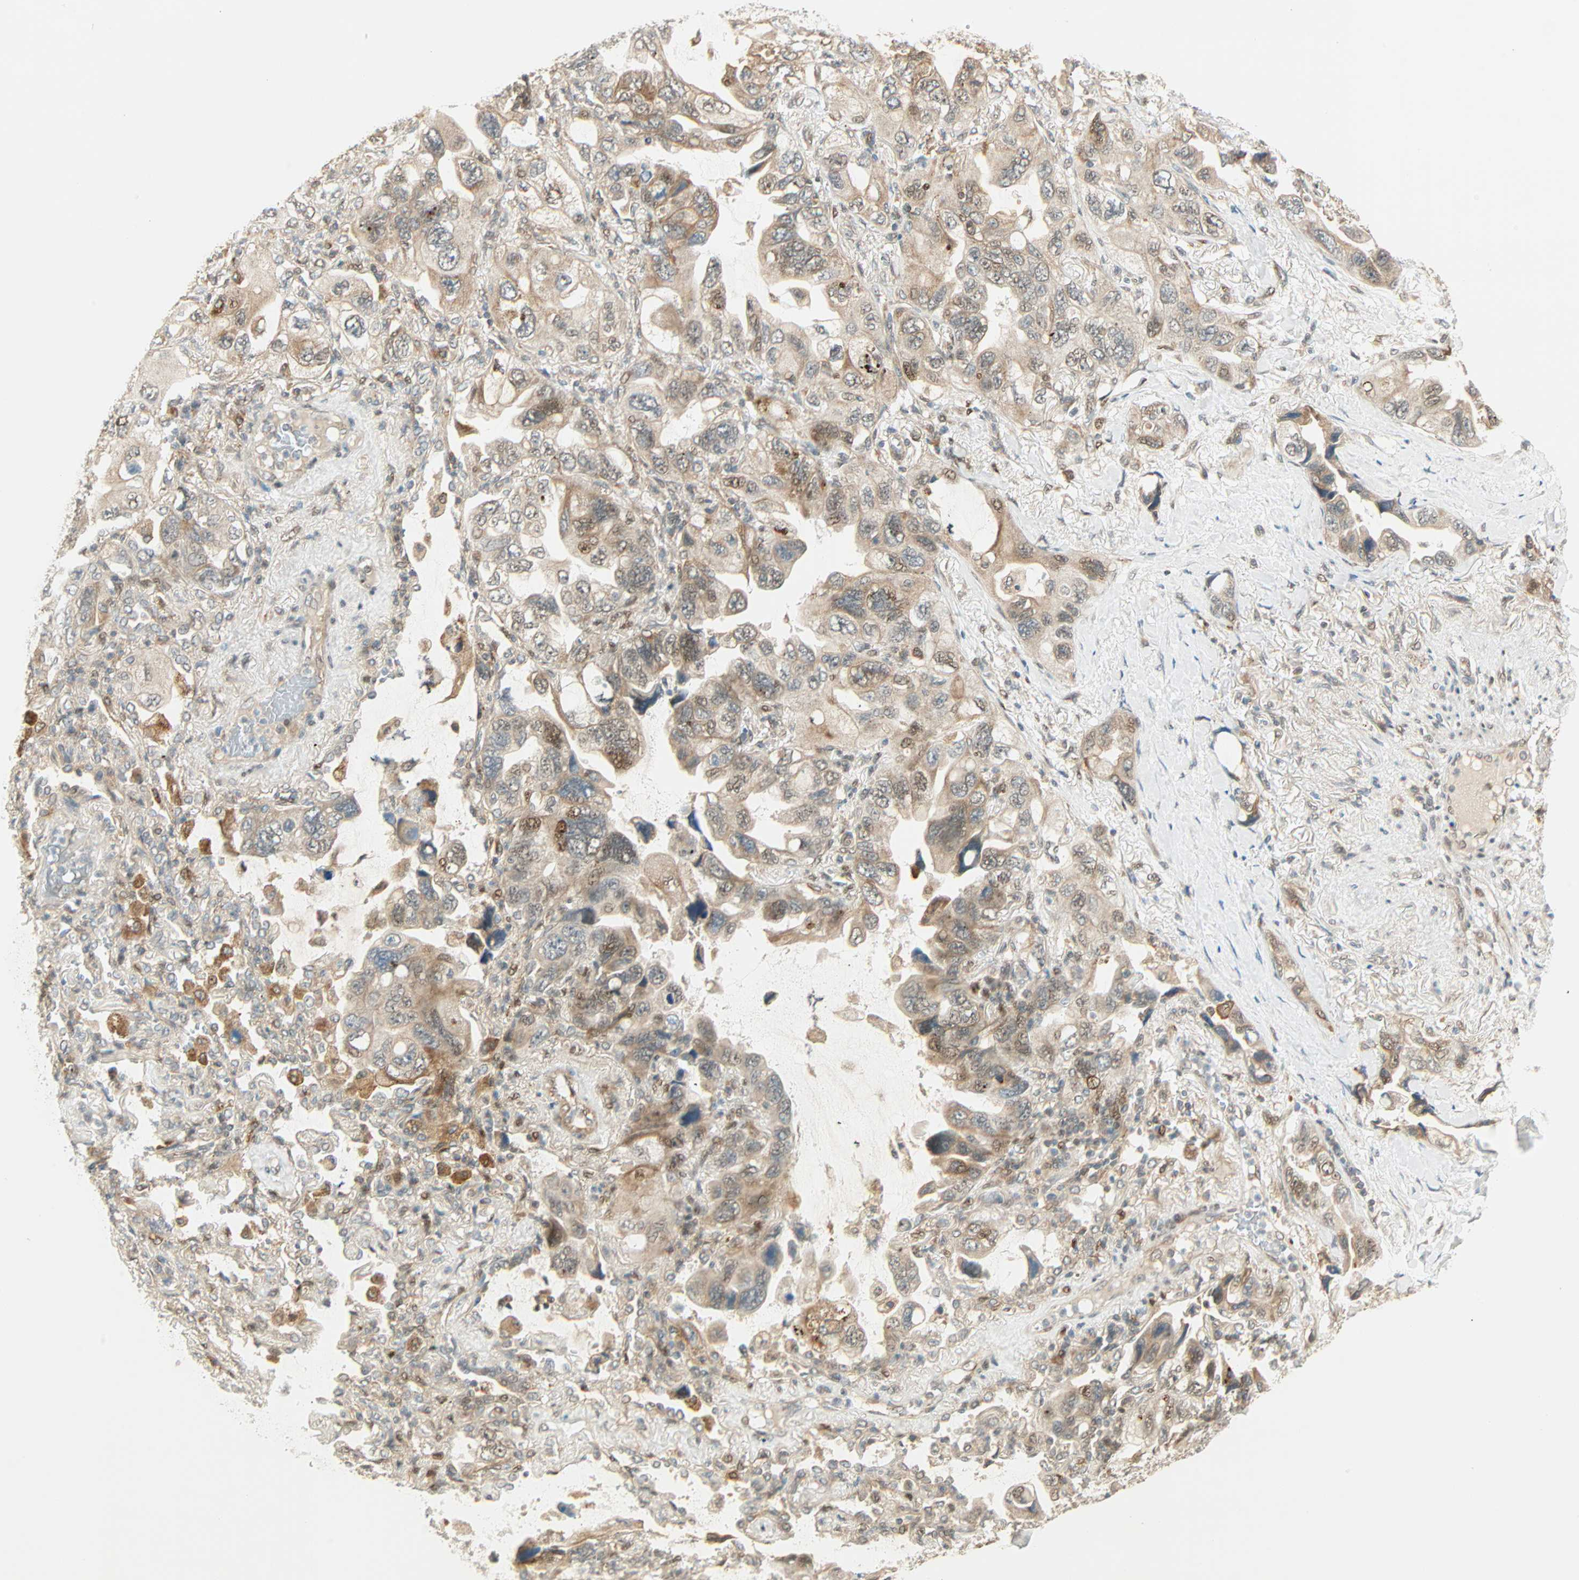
{"staining": {"intensity": "moderate", "quantity": ">75%", "location": "cytoplasmic/membranous,nuclear"}, "tissue": "lung cancer", "cell_type": "Tumor cells", "image_type": "cancer", "snomed": [{"axis": "morphology", "description": "Squamous cell carcinoma, NOS"}, {"axis": "topography", "description": "Lung"}], "caption": "Lung cancer stained with a brown dye shows moderate cytoplasmic/membranous and nuclear positive positivity in about >75% of tumor cells.", "gene": "PNPLA6", "patient": {"sex": "female", "age": 73}}